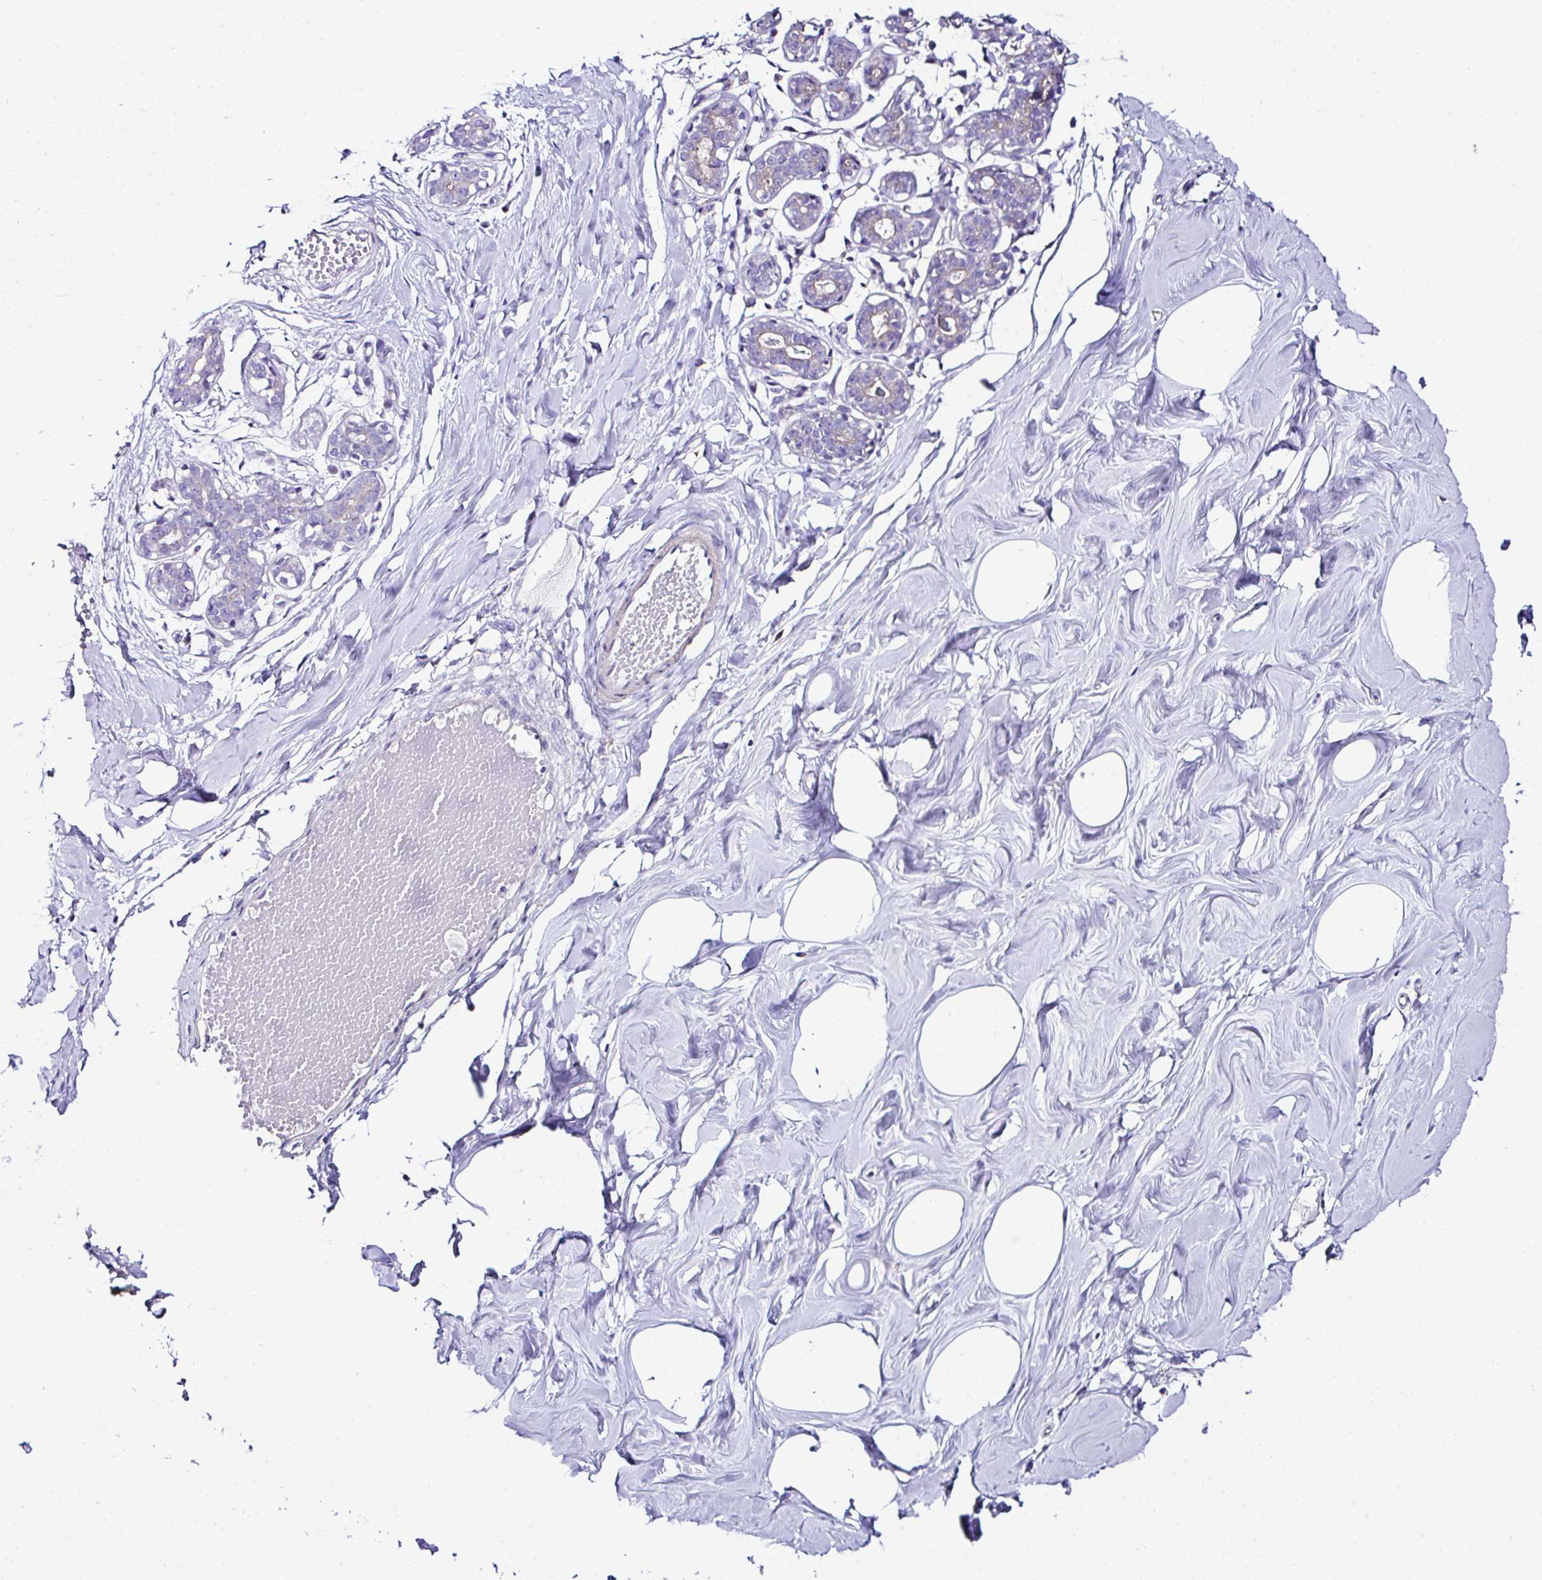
{"staining": {"intensity": "negative", "quantity": "none", "location": "none"}, "tissue": "breast", "cell_type": "Adipocytes", "image_type": "normal", "snomed": [{"axis": "morphology", "description": "Normal tissue, NOS"}, {"axis": "topography", "description": "Breast"}], "caption": "IHC of normal human breast shows no staining in adipocytes. (DAB (3,3'-diaminobenzidine) immunohistochemistry with hematoxylin counter stain).", "gene": "OR4P4", "patient": {"sex": "female", "age": 27}}